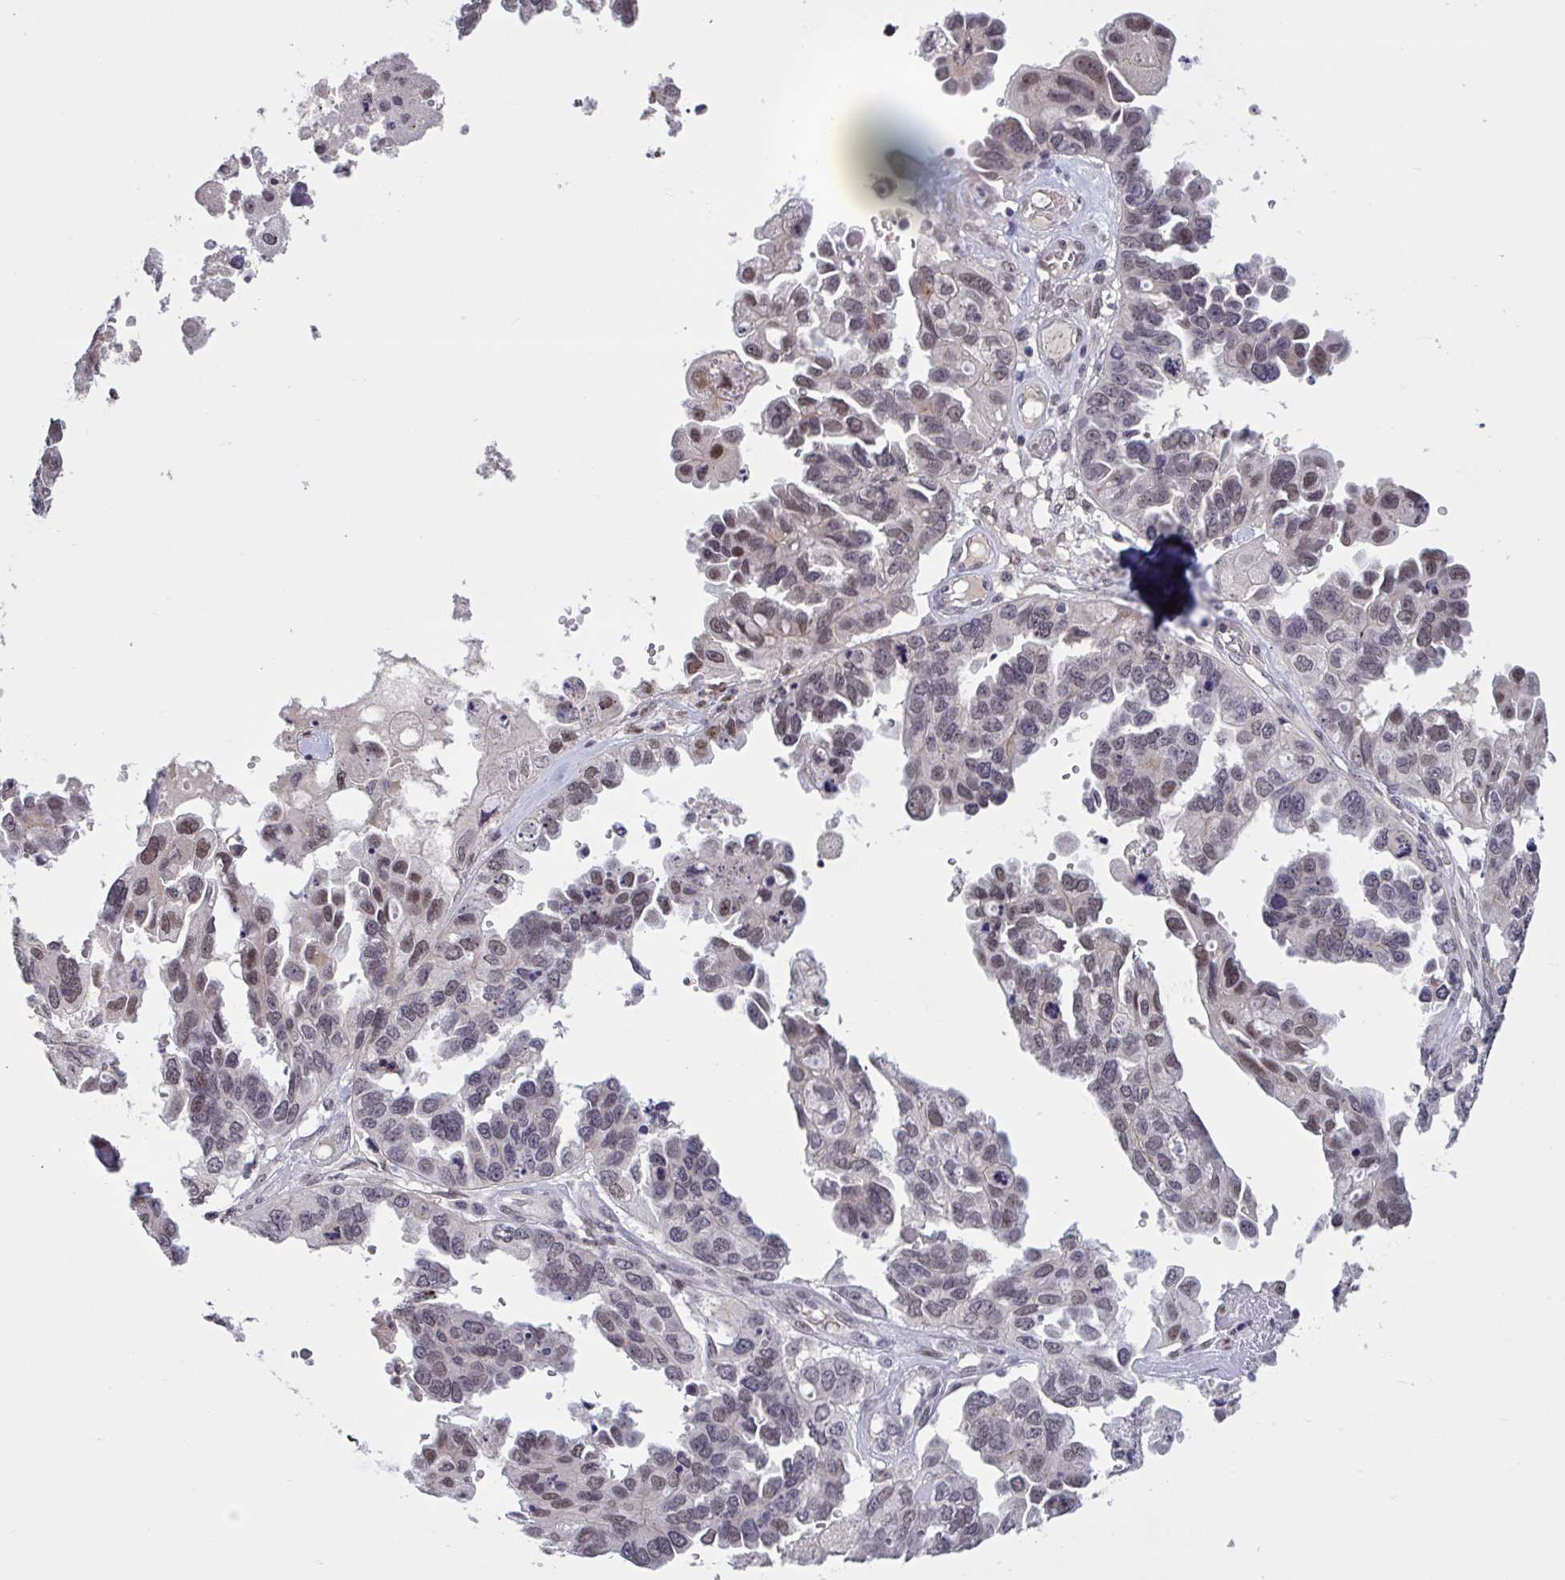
{"staining": {"intensity": "weak", "quantity": "<25%", "location": "nuclear"}, "tissue": "ovarian cancer", "cell_type": "Tumor cells", "image_type": "cancer", "snomed": [{"axis": "morphology", "description": "Cystadenocarcinoma, serous, NOS"}, {"axis": "topography", "description": "Ovary"}], "caption": "DAB immunohistochemical staining of ovarian cancer exhibits no significant staining in tumor cells.", "gene": "ZNF414", "patient": {"sex": "female", "age": 53}}